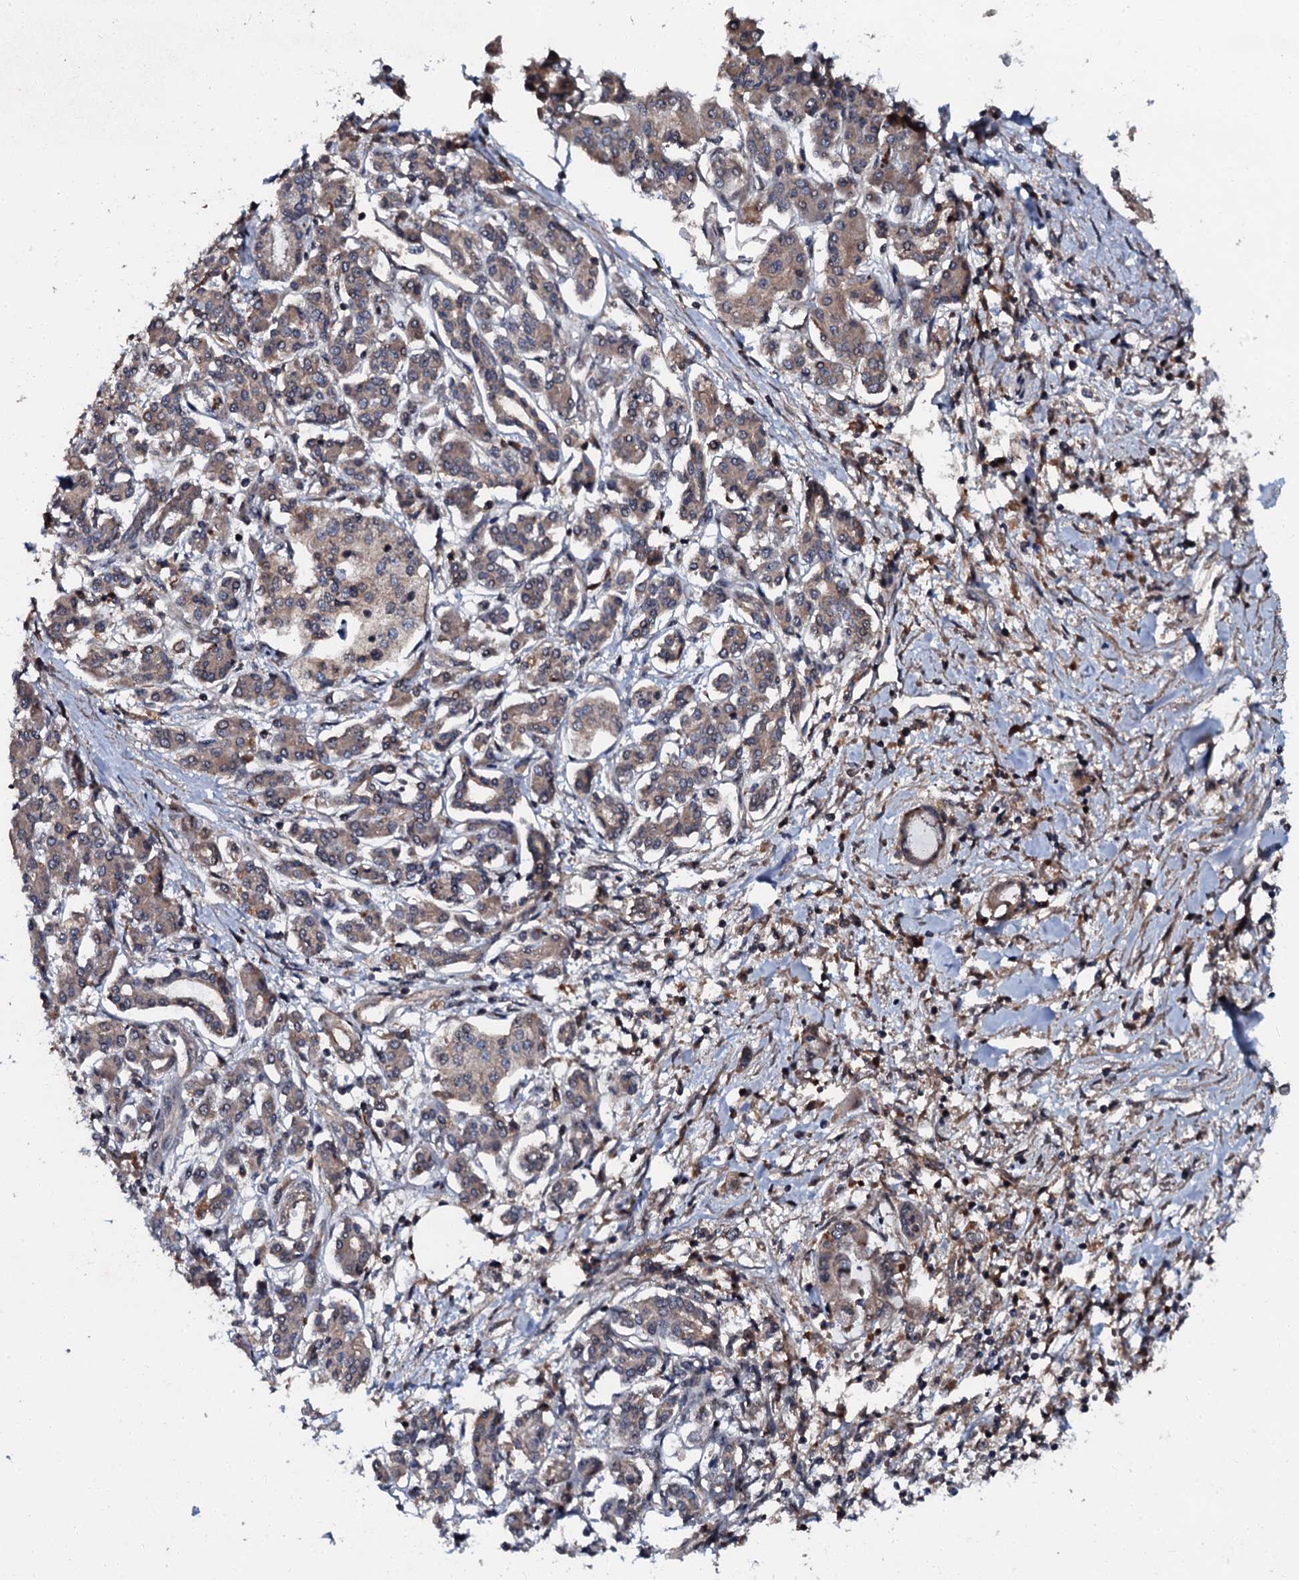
{"staining": {"intensity": "weak", "quantity": "25%-75%", "location": "cytoplasmic/membranous"}, "tissue": "pancreatic cancer", "cell_type": "Tumor cells", "image_type": "cancer", "snomed": [{"axis": "morphology", "description": "Normal tissue, NOS"}, {"axis": "morphology", "description": "Adenocarcinoma, NOS"}, {"axis": "topography", "description": "Pancreas"}], "caption": "Immunohistochemical staining of adenocarcinoma (pancreatic) displays weak cytoplasmic/membranous protein positivity in approximately 25%-75% of tumor cells.", "gene": "N4BP1", "patient": {"sex": "female", "age": 64}}